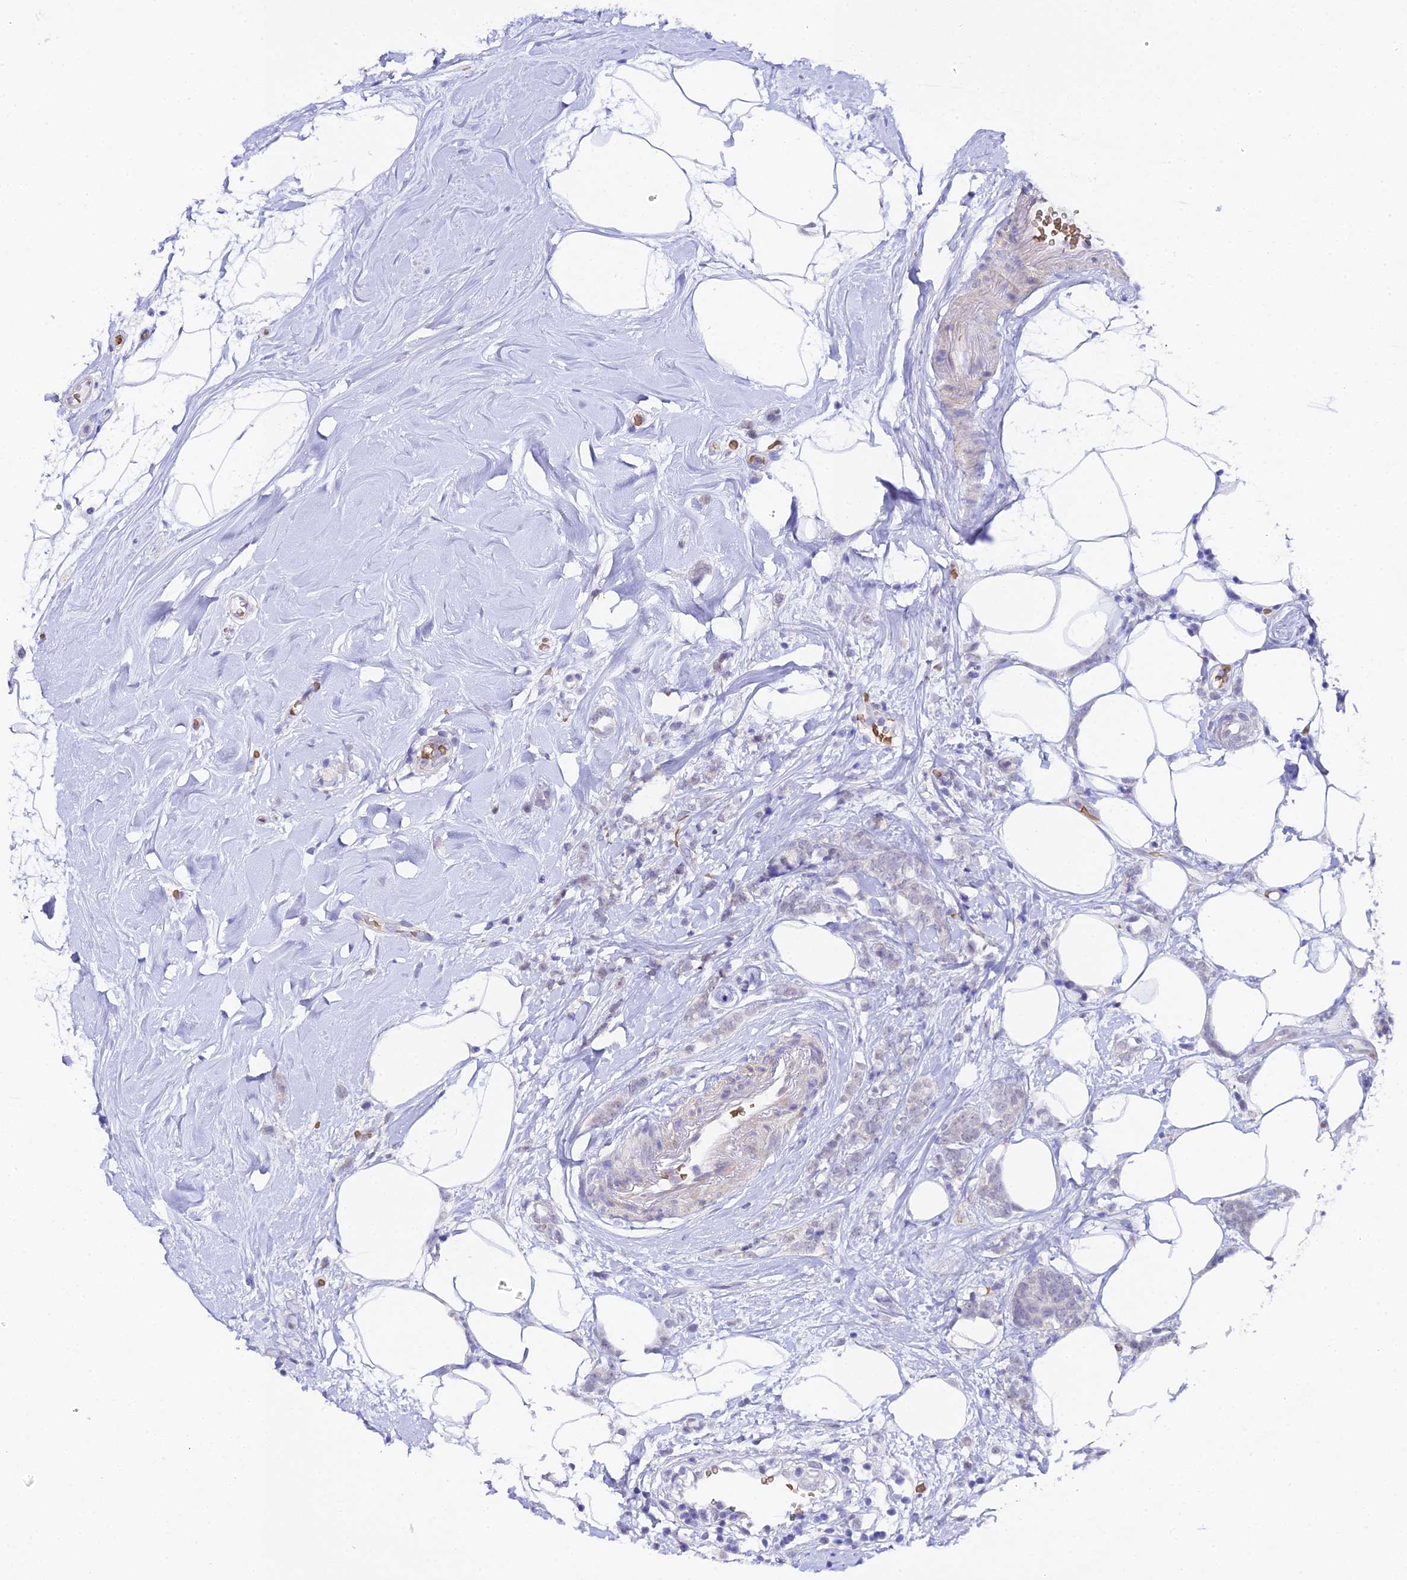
{"staining": {"intensity": "negative", "quantity": "none", "location": "none"}, "tissue": "breast cancer", "cell_type": "Tumor cells", "image_type": "cancer", "snomed": [{"axis": "morphology", "description": "Lobular carcinoma"}, {"axis": "topography", "description": "Breast"}], "caption": "DAB immunohistochemical staining of breast cancer (lobular carcinoma) displays no significant positivity in tumor cells.", "gene": "CFAP45", "patient": {"sex": "female", "age": 58}}